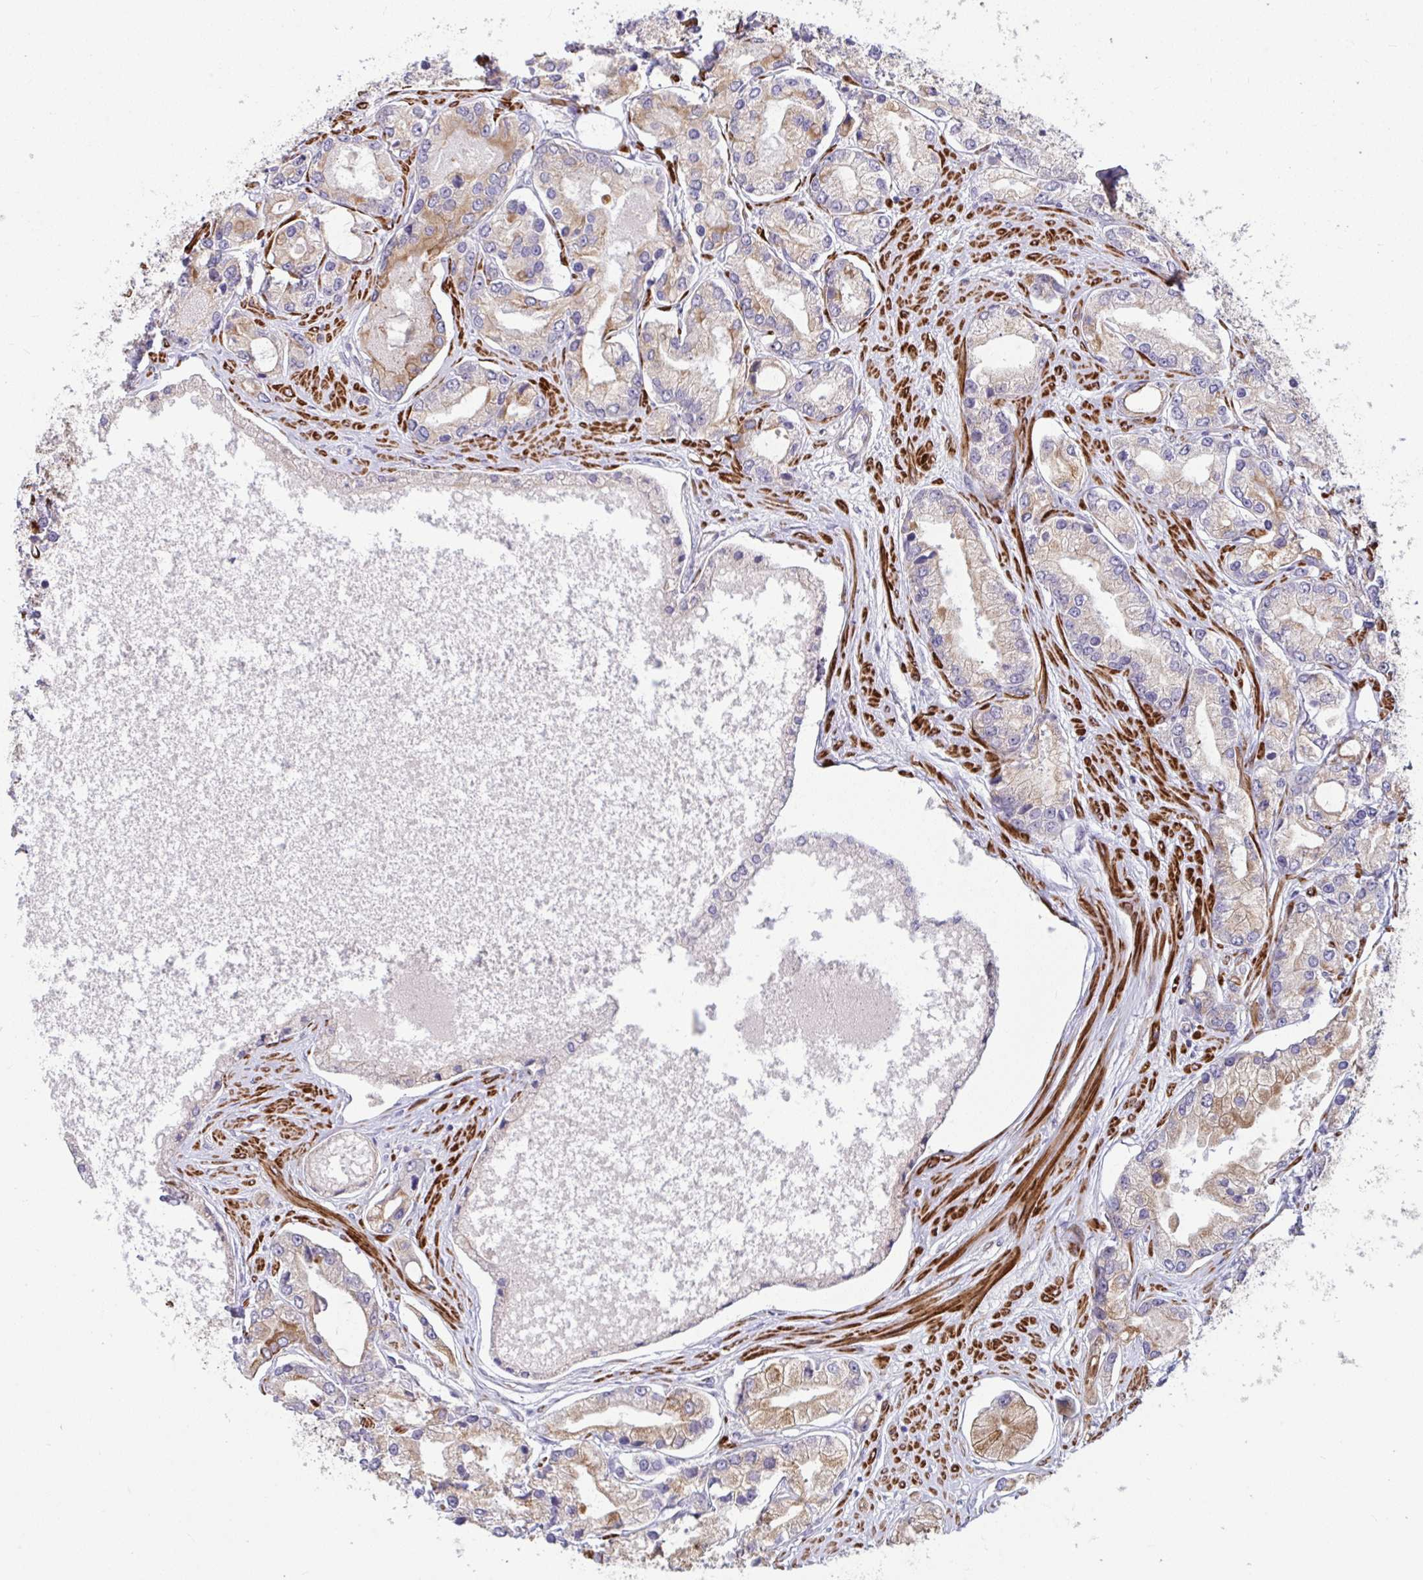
{"staining": {"intensity": "weak", "quantity": ">75%", "location": "cytoplasmic/membranous"}, "tissue": "prostate cancer", "cell_type": "Tumor cells", "image_type": "cancer", "snomed": [{"axis": "morphology", "description": "Adenocarcinoma, High grade"}, {"axis": "topography", "description": "Prostate"}], "caption": "A low amount of weak cytoplasmic/membranous positivity is appreciated in approximately >75% of tumor cells in prostate cancer tissue.", "gene": "TANK", "patient": {"sex": "male", "age": 66}}